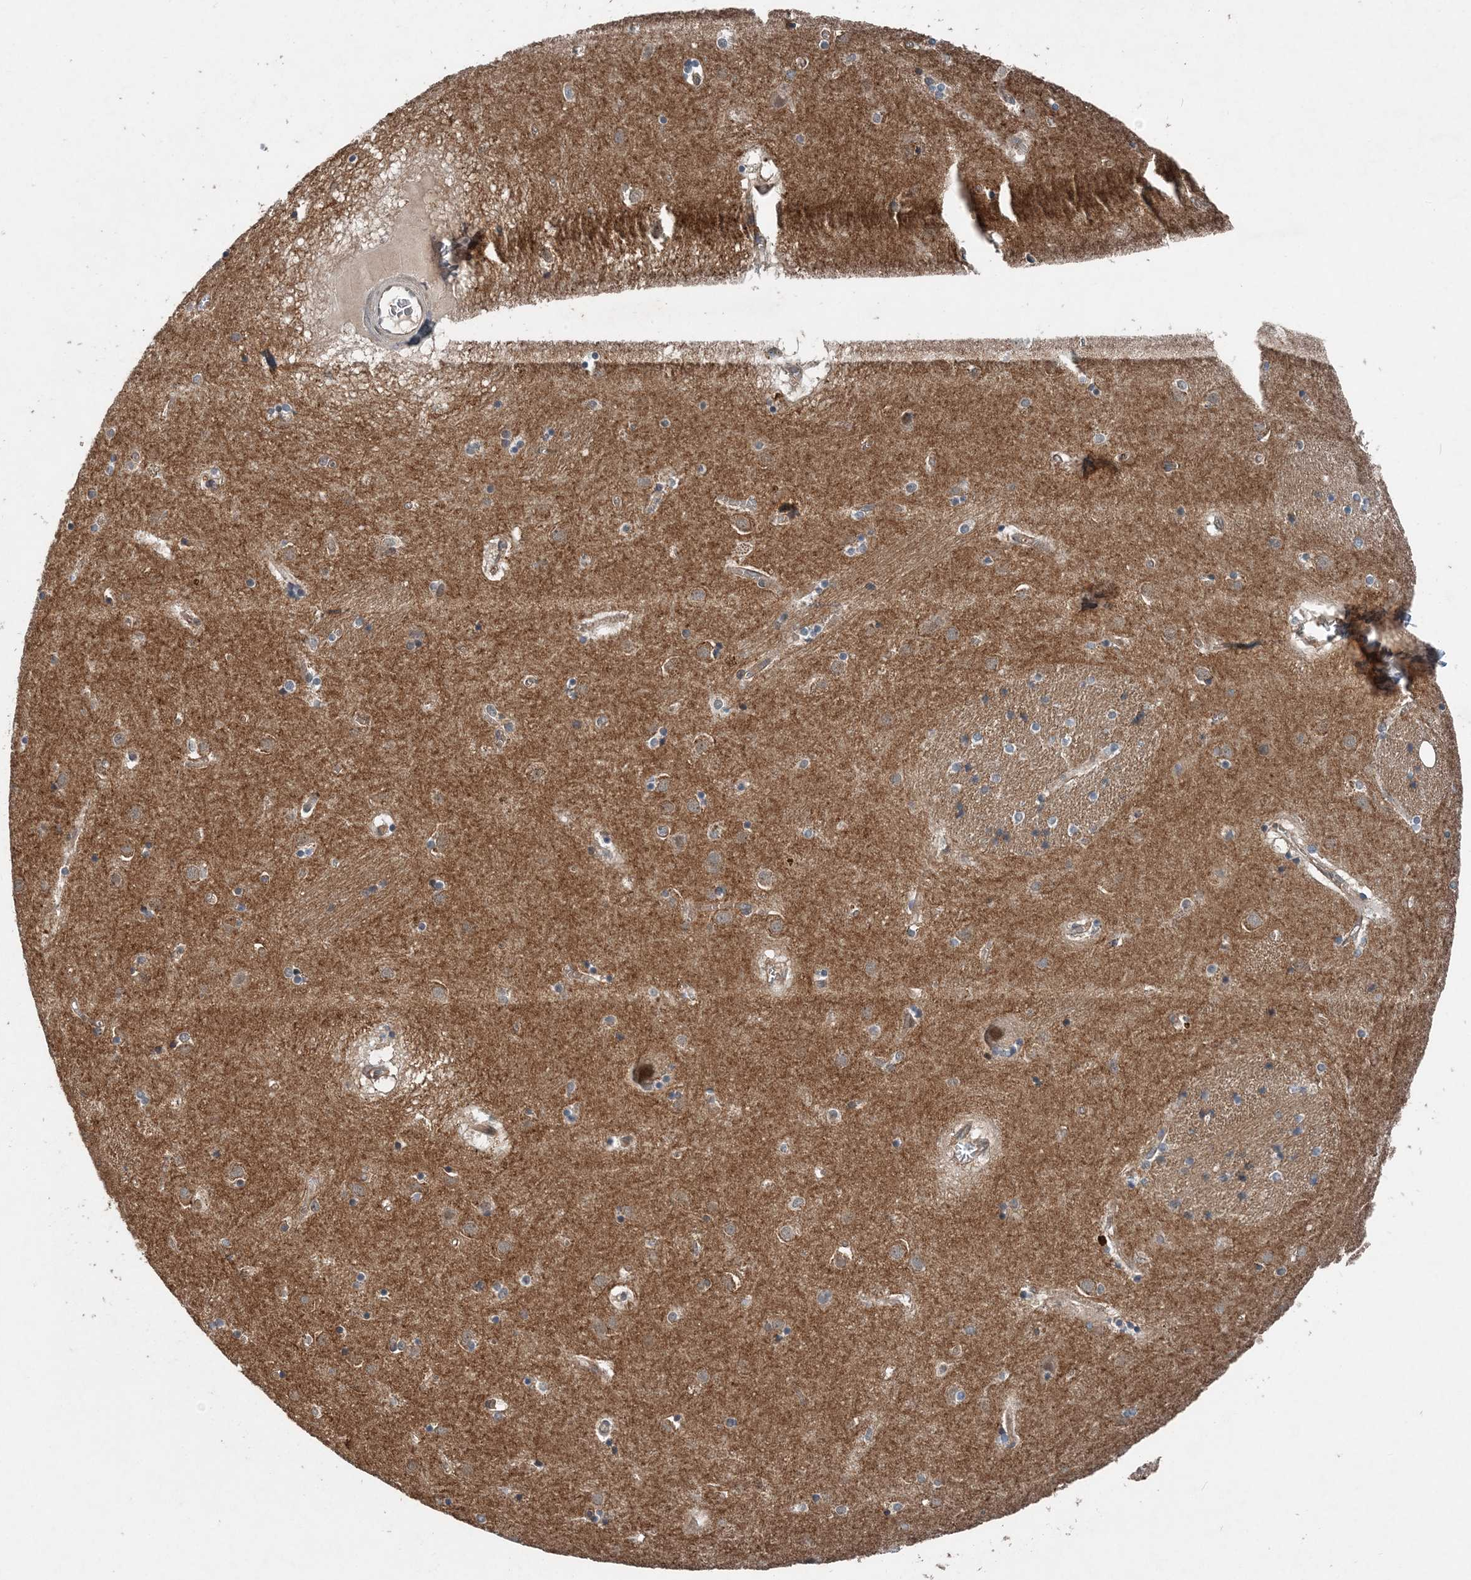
{"staining": {"intensity": "weak", "quantity": "25%-75%", "location": "cytoplasmic/membranous"}, "tissue": "caudate", "cell_type": "Glial cells", "image_type": "normal", "snomed": [{"axis": "morphology", "description": "Normal tissue, NOS"}, {"axis": "topography", "description": "Lateral ventricle wall"}], "caption": "The image displays a brown stain indicating the presence of a protein in the cytoplasmic/membranous of glial cells in caudate. The staining was performed using DAB (3,3'-diaminobenzidine) to visualize the protein expression in brown, while the nuclei were stained in blue with hematoxylin (Magnification: 20x).", "gene": "SMPD3", "patient": {"sex": "male", "age": 70}}